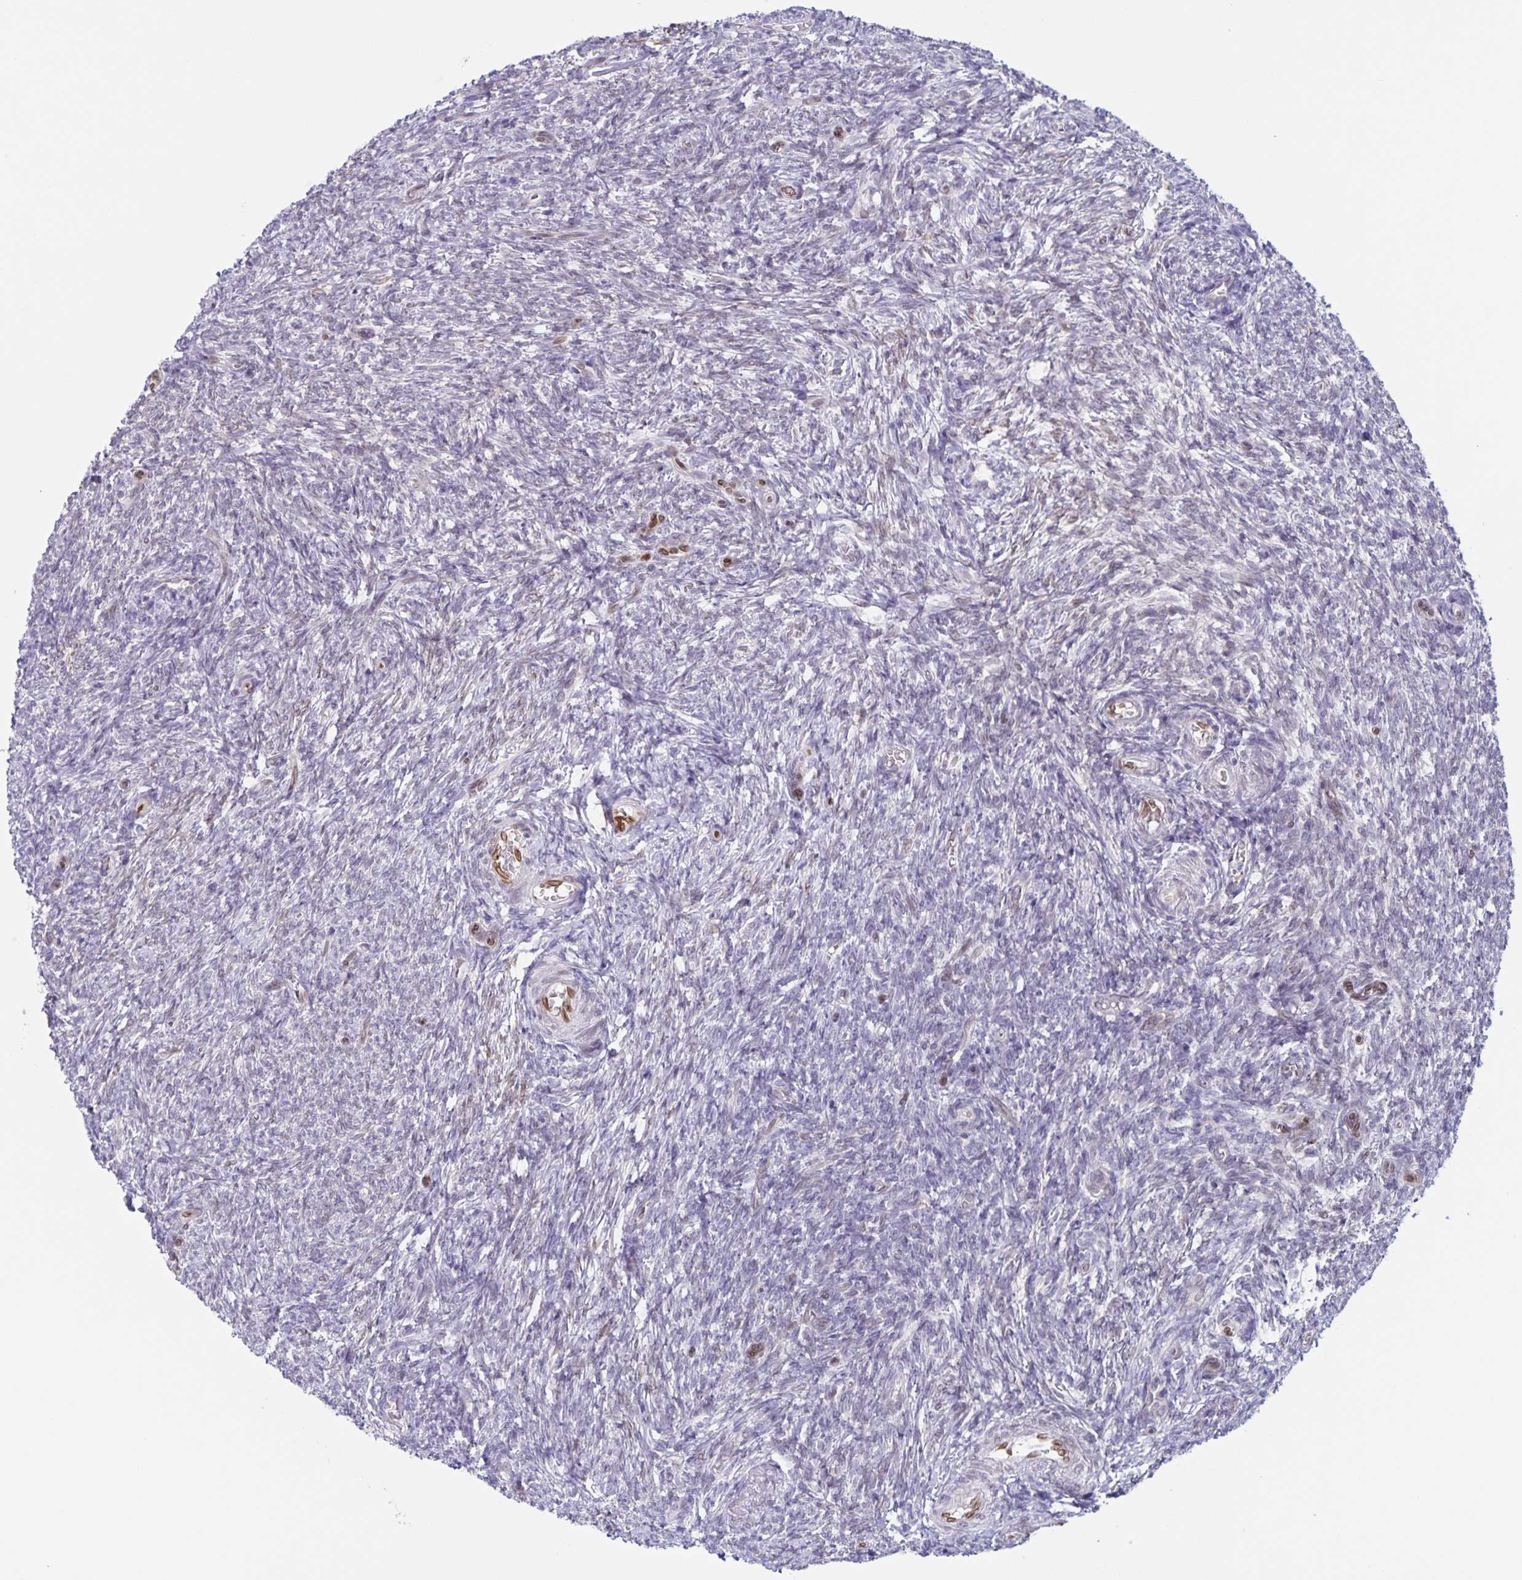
{"staining": {"intensity": "moderate", "quantity": "<25%", "location": "cytoplasmic/membranous,nuclear"}, "tissue": "ovary", "cell_type": "Ovarian stroma cells", "image_type": "normal", "snomed": [{"axis": "morphology", "description": "Normal tissue, NOS"}, {"axis": "topography", "description": "Ovary"}], "caption": "A high-resolution micrograph shows immunohistochemistry staining of normal ovary, which displays moderate cytoplasmic/membranous,nuclear staining in approximately <25% of ovarian stroma cells. The staining was performed using DAB, with brown indicating positive protein expression. Nuclei are stained blue with hematoxylin.", "gene": "SYNE2", "patient": {"sex": "female", "age": 39}}